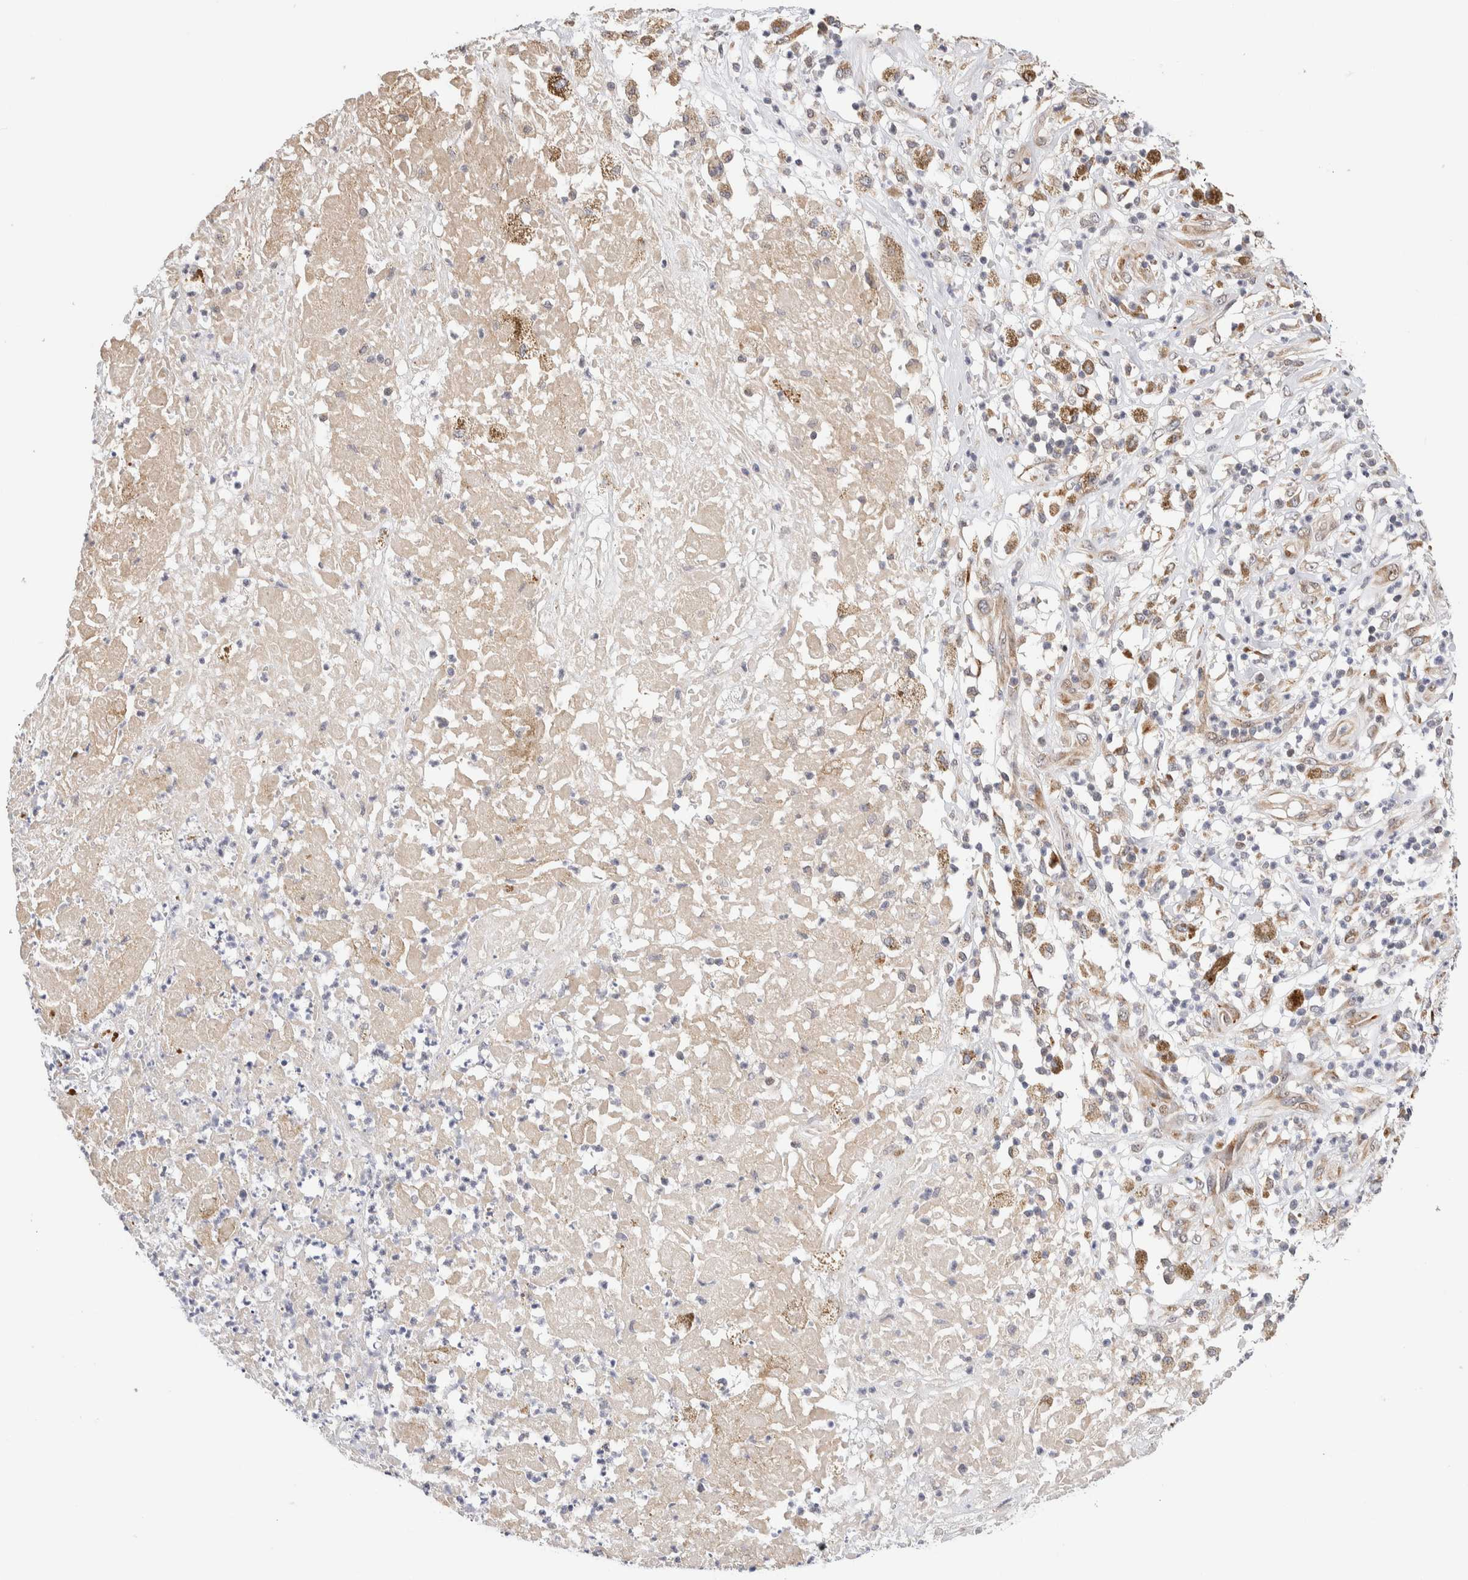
{"staining": {"intensity": "weak", "quantity": ">75%", "location": "nuclear"}, "tissue": "melanoma", "cell_type": "Tumor cells", "image_type": "cancer", "snomed": [{"axis": "morphology", "description": "Necrosis, NOS"}, {"axis": "morphology", "description": "Malignant melanoma, NOS"}, {"axis": "topography", "description": "Skin"}], "caption": "Malignant melanoma stained with a brown dye reveals weak nuclear positive positivity in about >75% of tumor cells.", "gene": "NSMAF", "patient": {"sex": "female", "age": 87}}